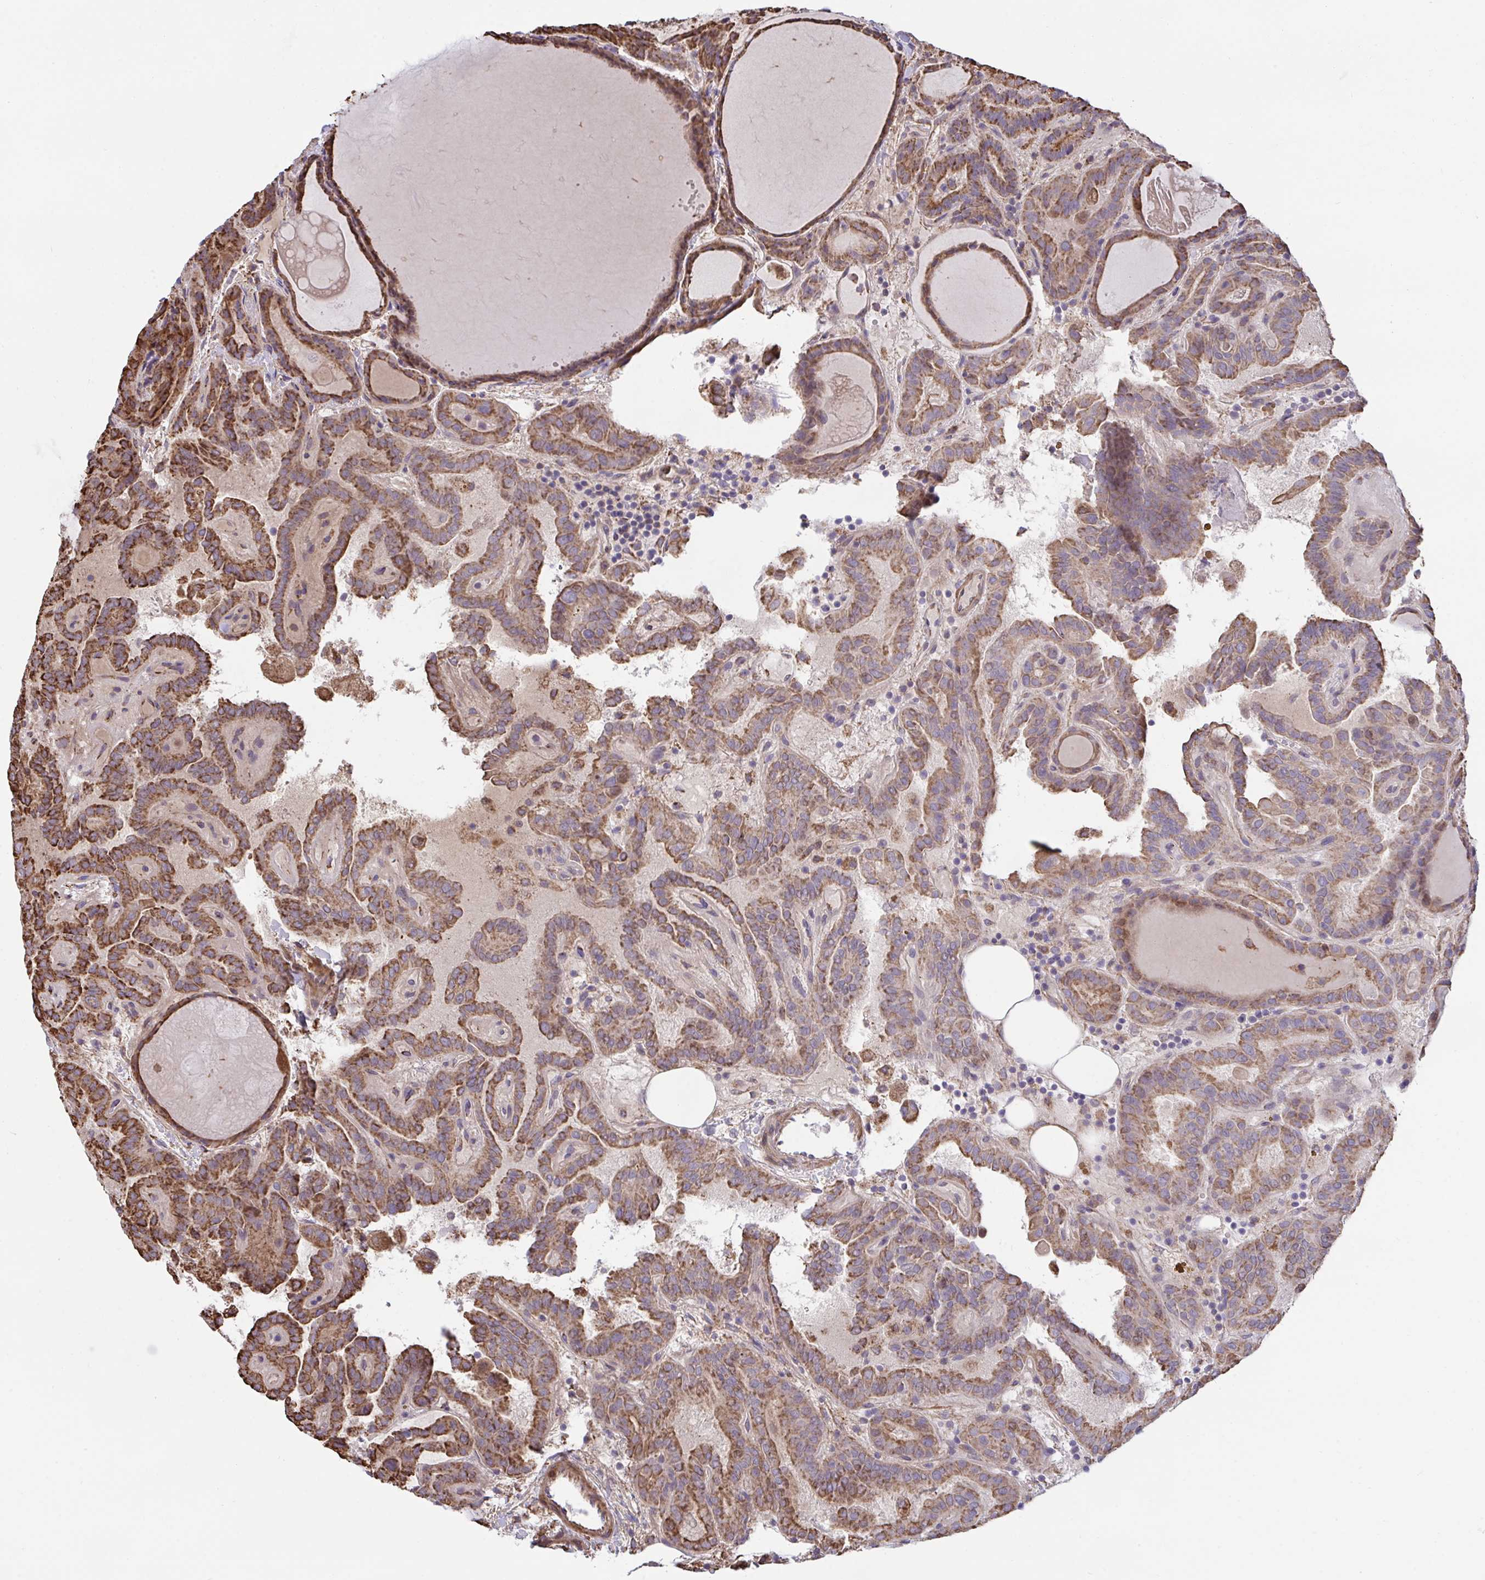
{"staining": {"intensity": "moderate", "quantity": ">75%", "location": "cytoplasmic/membranous"}, "tissue": "thyroid cancer", "cell_type": "Tumor cells", "image_type": "cancer", "snomed": [{"axis": "morphology", "description": "Papillary adenocarcinoma, NOS"}, {"axis": "topography", "description": "Thyroid gland"}], "caption": "Immunohistochemical staining of human thyroid cancer shows medium levels of moderate cytoplasmic/membranous expression in approximately >75% of tumor cells. (Stains: DAB in brown, nuclei in blue, Microscopy: brightfield microscopy at high magnification).", "gene": "PPIH", "patient": {"sex": "female", "age": 46}}